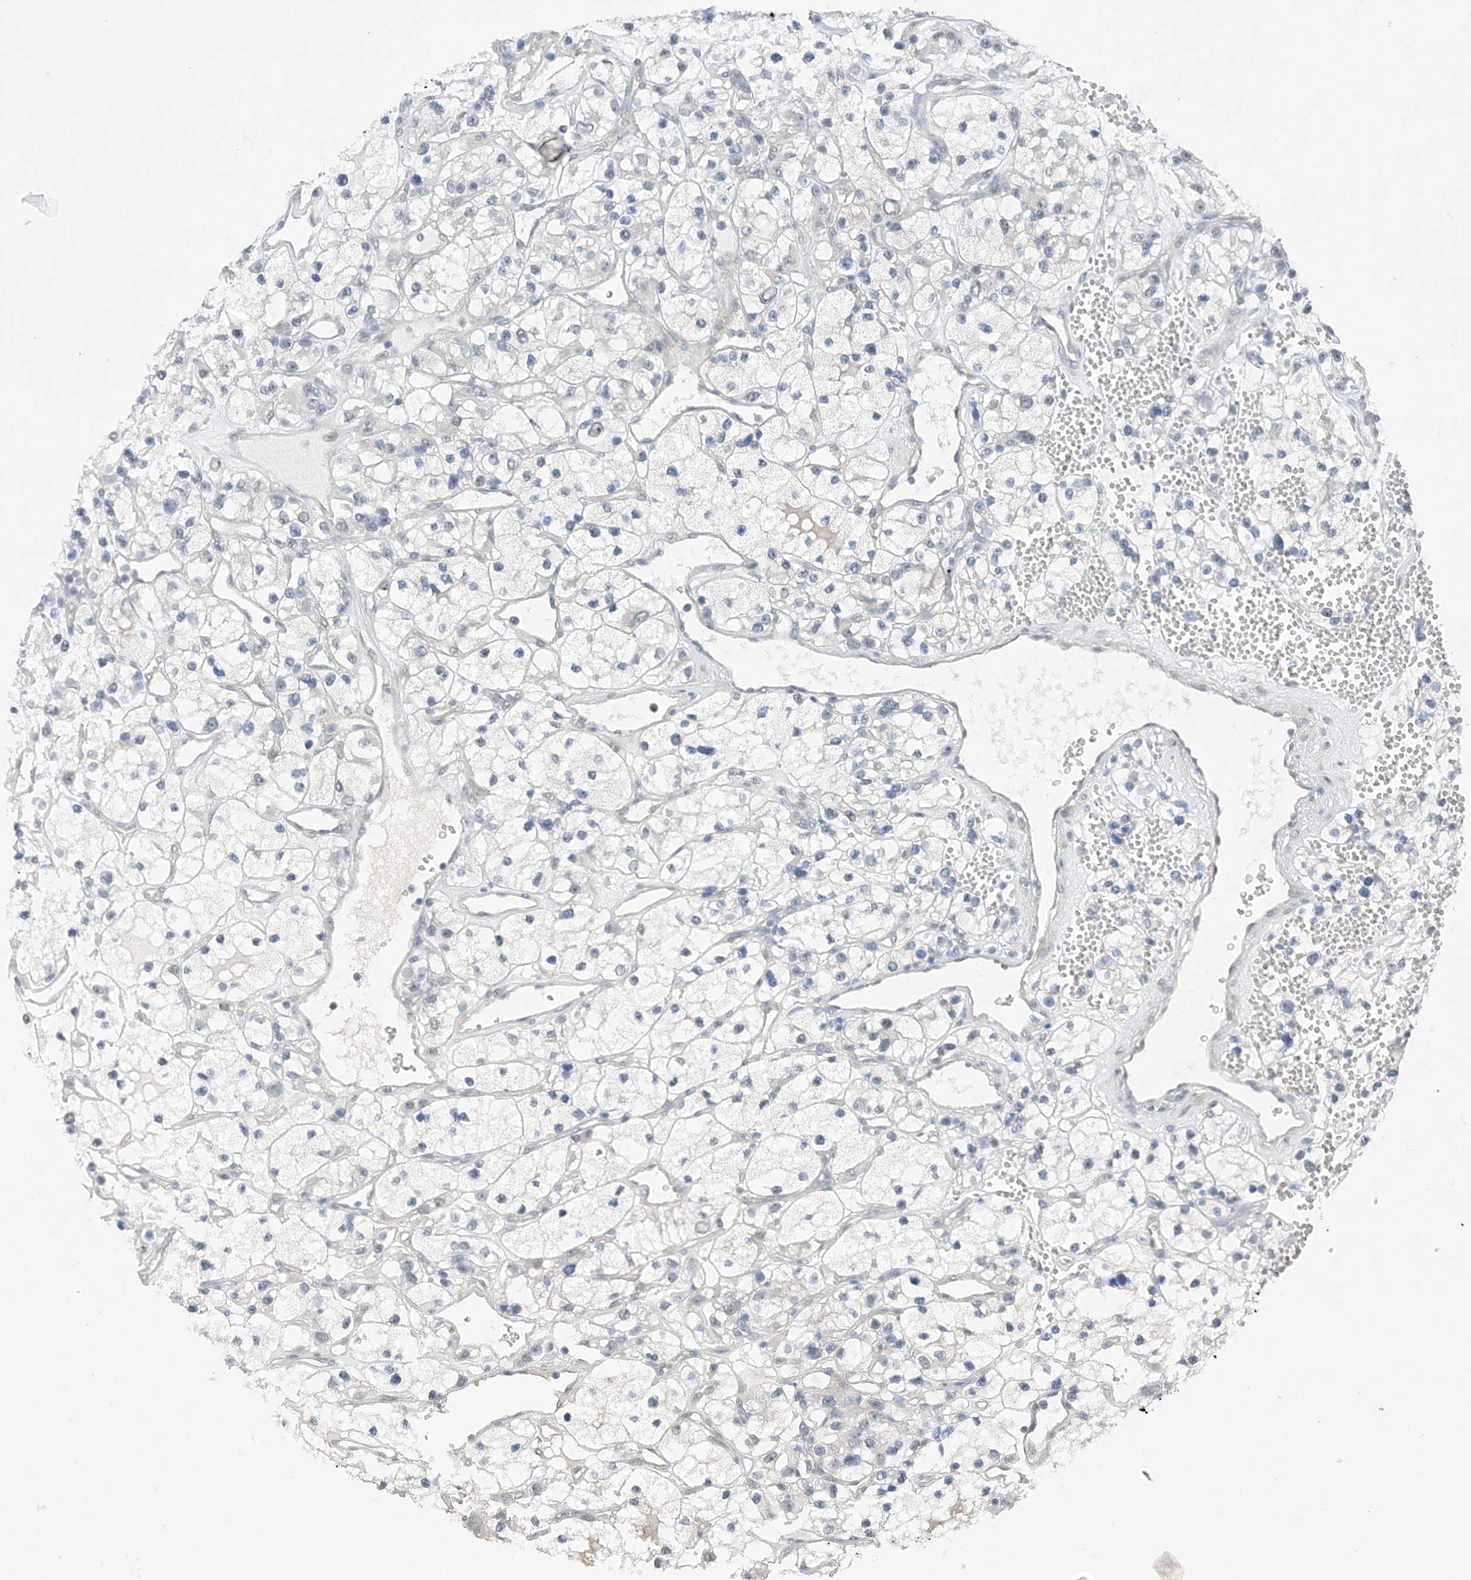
{"staining": {"intensity": "negative", "quantity": "none", "location": "none"}, "tissue": "renal cancer", "cell_type": "Tumor cells", "image_type": "cancer", "snomed": [{"axis": "morphology", "description": "Adenocarcinoma, NOS"}, {"axis": "topography", "description": "Kidney"}], "caption": "A micrograph of human adenocarcinoma (renal) is negative for staining in tumor cells.", "gene": "CYP4V2", "patient": {"sex": "female", "age": 57}}